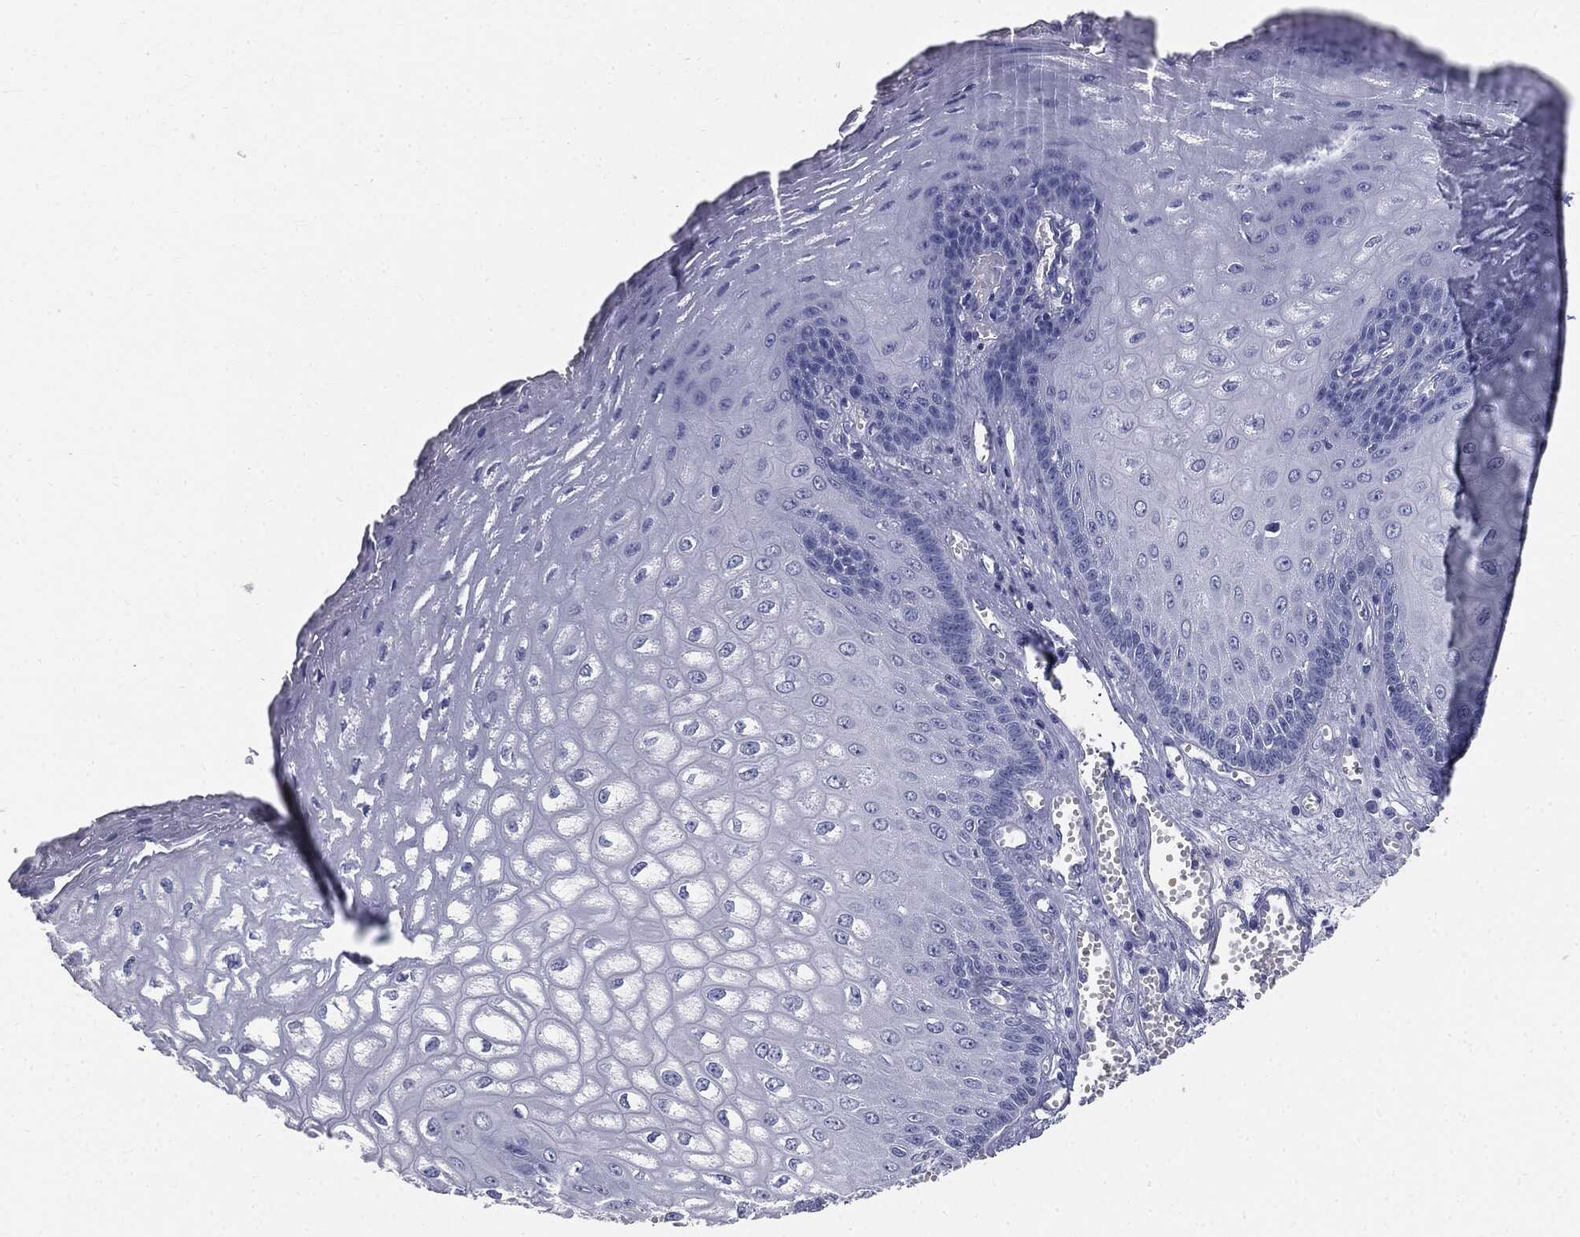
{"staining": {"intensity": "negative", "quantity": "none", "location": "none"}, "tissue": "esophagus", "cell_type": "Squamous epithelial cells", "image_type": "normal", "snomed": [{"axis": "morphology", "description": "Normal tissue, NOS"}, {"axis": "topography", "description": "Esophagus"}], "caption": "Human esophagus stained for a protein using IHC exhibits no positivity in squamous epithelial cells.", "gene": "CUZD1", "patient": {"sex": "male", "age": 58}}